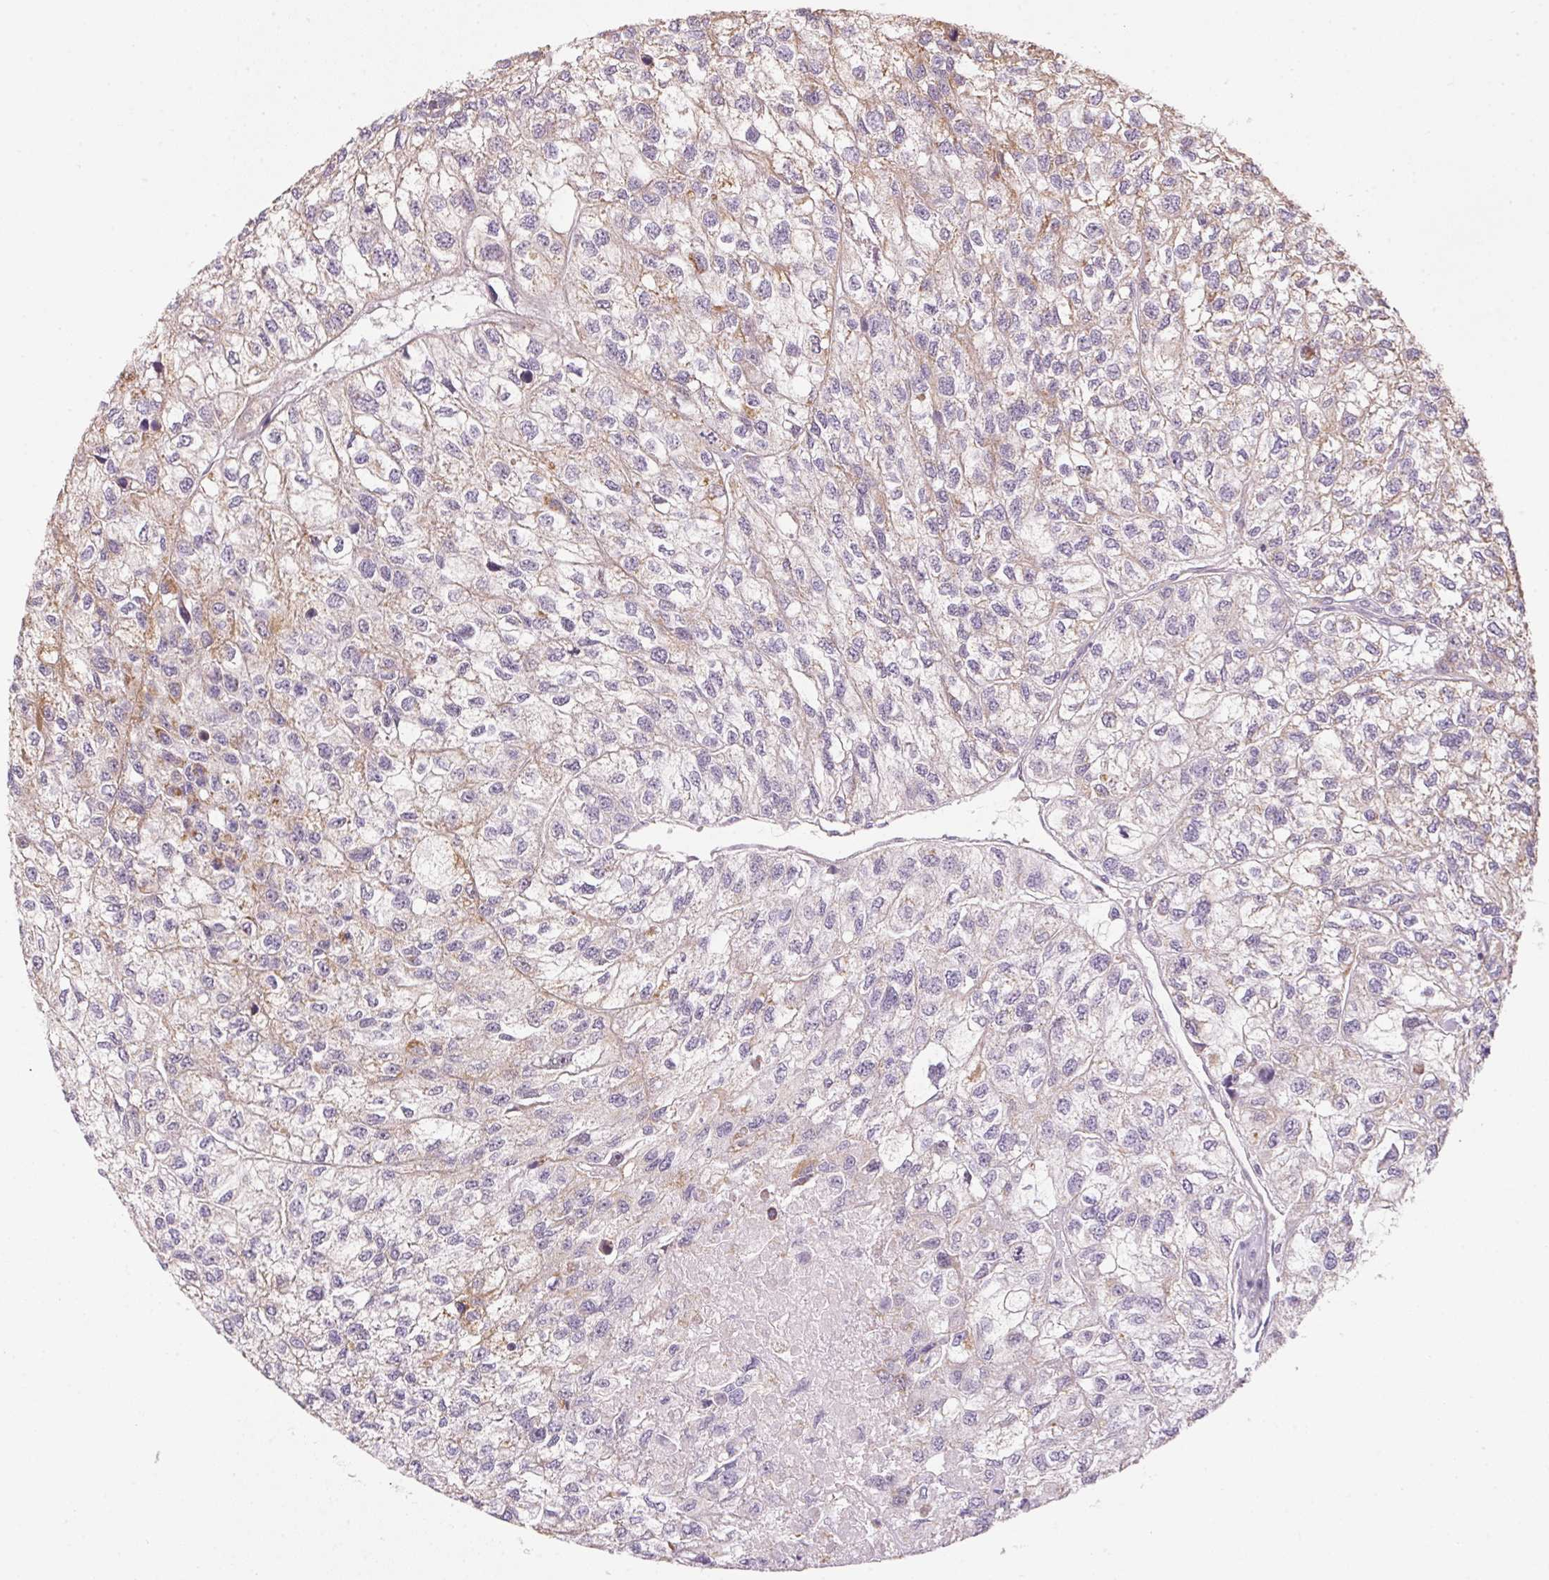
{"staining": {"intensity": "weak", "quantity": "<25%", "location": "cytoplasmic/membranous"}, "tissue": "renal cancer", "cell_type": "Tumor cells", "image_type": "cancer", "snomed": [{"axis": "morphology", "description": "Adenocarcinoma, NOS"}, {"axis": "topography", "description": "Kidney"}], "caption": "An image of human renal cancer (adenocarcinoma) is negative for staining in tumor cells. (Stains: DAB (3,3'-diaminobenzidine) immunohistochemistry (IHC) with hematoxylin counter stain, Microscopy: brightfield microscopy at high magnification).", "gene": "SC5D", "patient": {"sex": "male", "age": 56}}